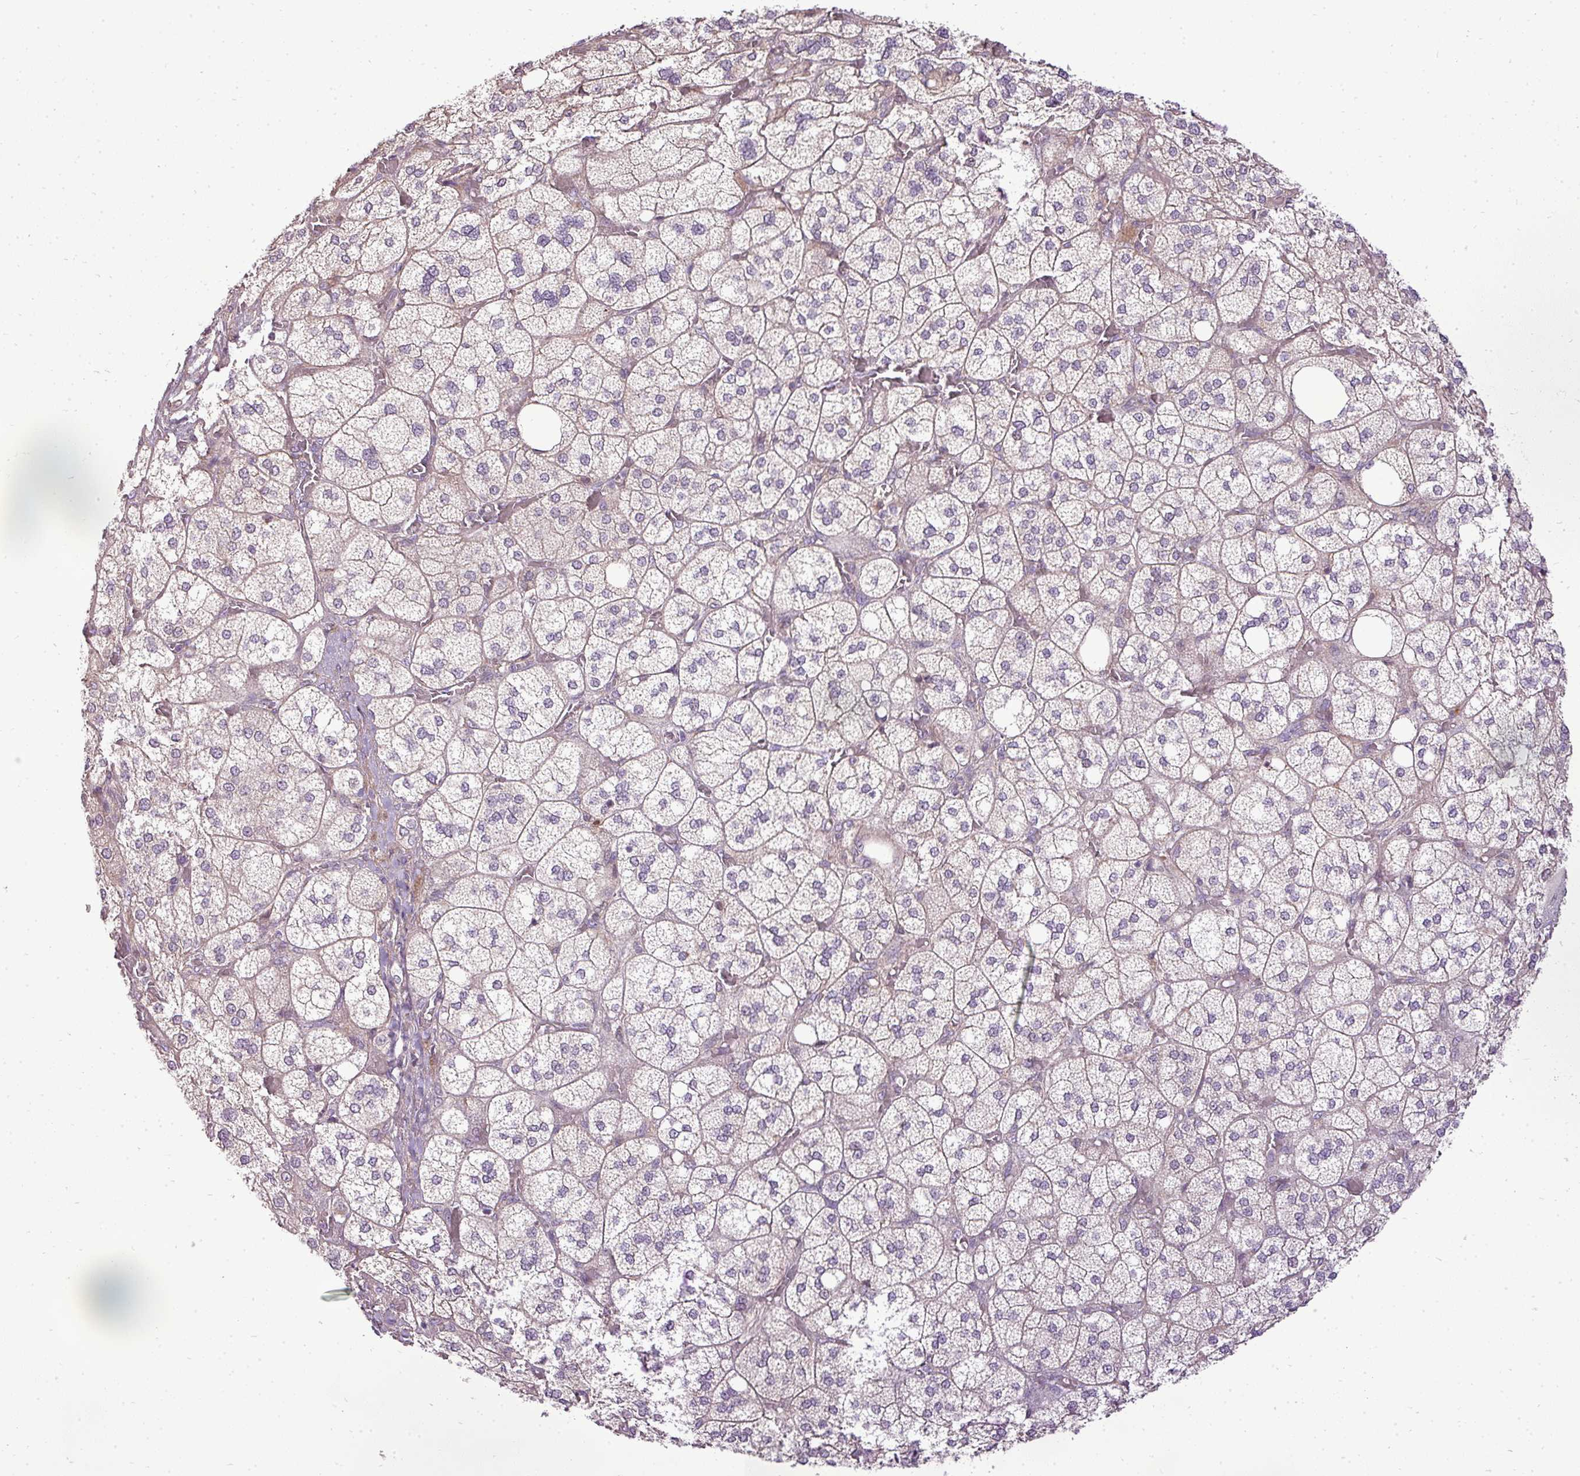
{"staining": {"intensity": "moderate", "quantity": "25%-75%", "location": "cytoplasmic/membranous"}, "tissue": "adrenal gland", "cell_type": "Glandular cells", "image_type": "normal", "snomed": [{"axis": "morphology", "description": "Normal tissue, NOS"}, {"axis": "topography", "description": "Adrenal gland"}], "caption": "Immunohistochemistry (IHC) staining of unremarkable adrenal gland, which displays medium levels of moderate cytoplasmic/membranous positivity in approximately 25%-75% of glandular cells indicating moderate cytoplasmic/membranous protein staining. The staining was performed using DAB (3,3'-diaminobenzidine) (brown) for protein detection and nuclei were counterstained in hematoxylin (blue).", "gene": "PDRG1", "patient": {"sex": "male", "age": 61}}